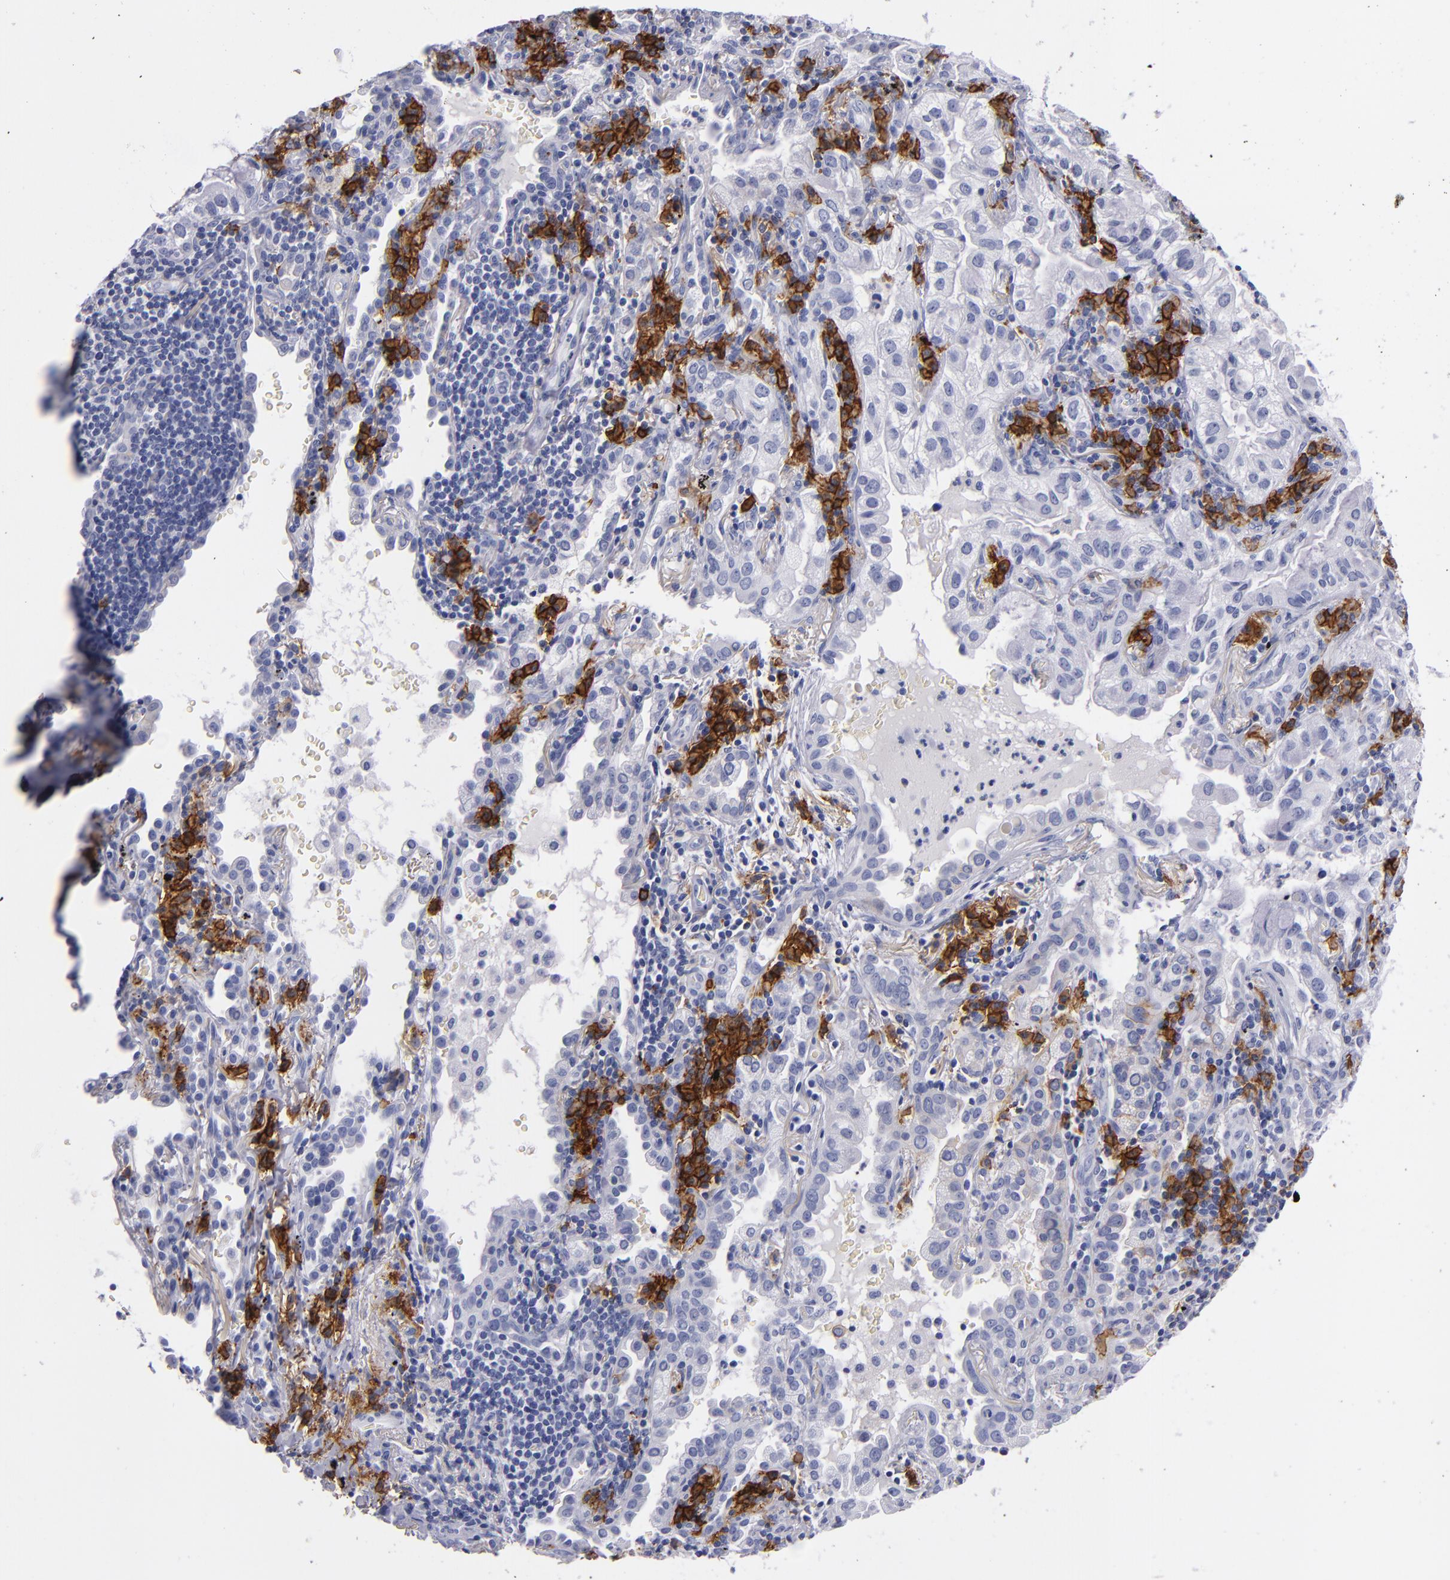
{"staining": {"intensity": "negative", "quantity": "none", "location": "none"}, "tissue": "lung cancer", "cell_type": "Tumor cells", "image_type": "cancer", "snomed": [{"axis": "morphology", "description": "Adenocarcinoma, NOS"}, {"axis": "topography", "description": "Lung"}], "caption": "Tumor cells are negative for protein expression in human lung adenocarcinoma. The staining was performed using DAB to visualize the protein expression in brown, while the nuclei were stained in blue with hematoxylin (Magnification: 20x).", "gene": "CD38", "patient": {"sex": "female", "age": 50}}